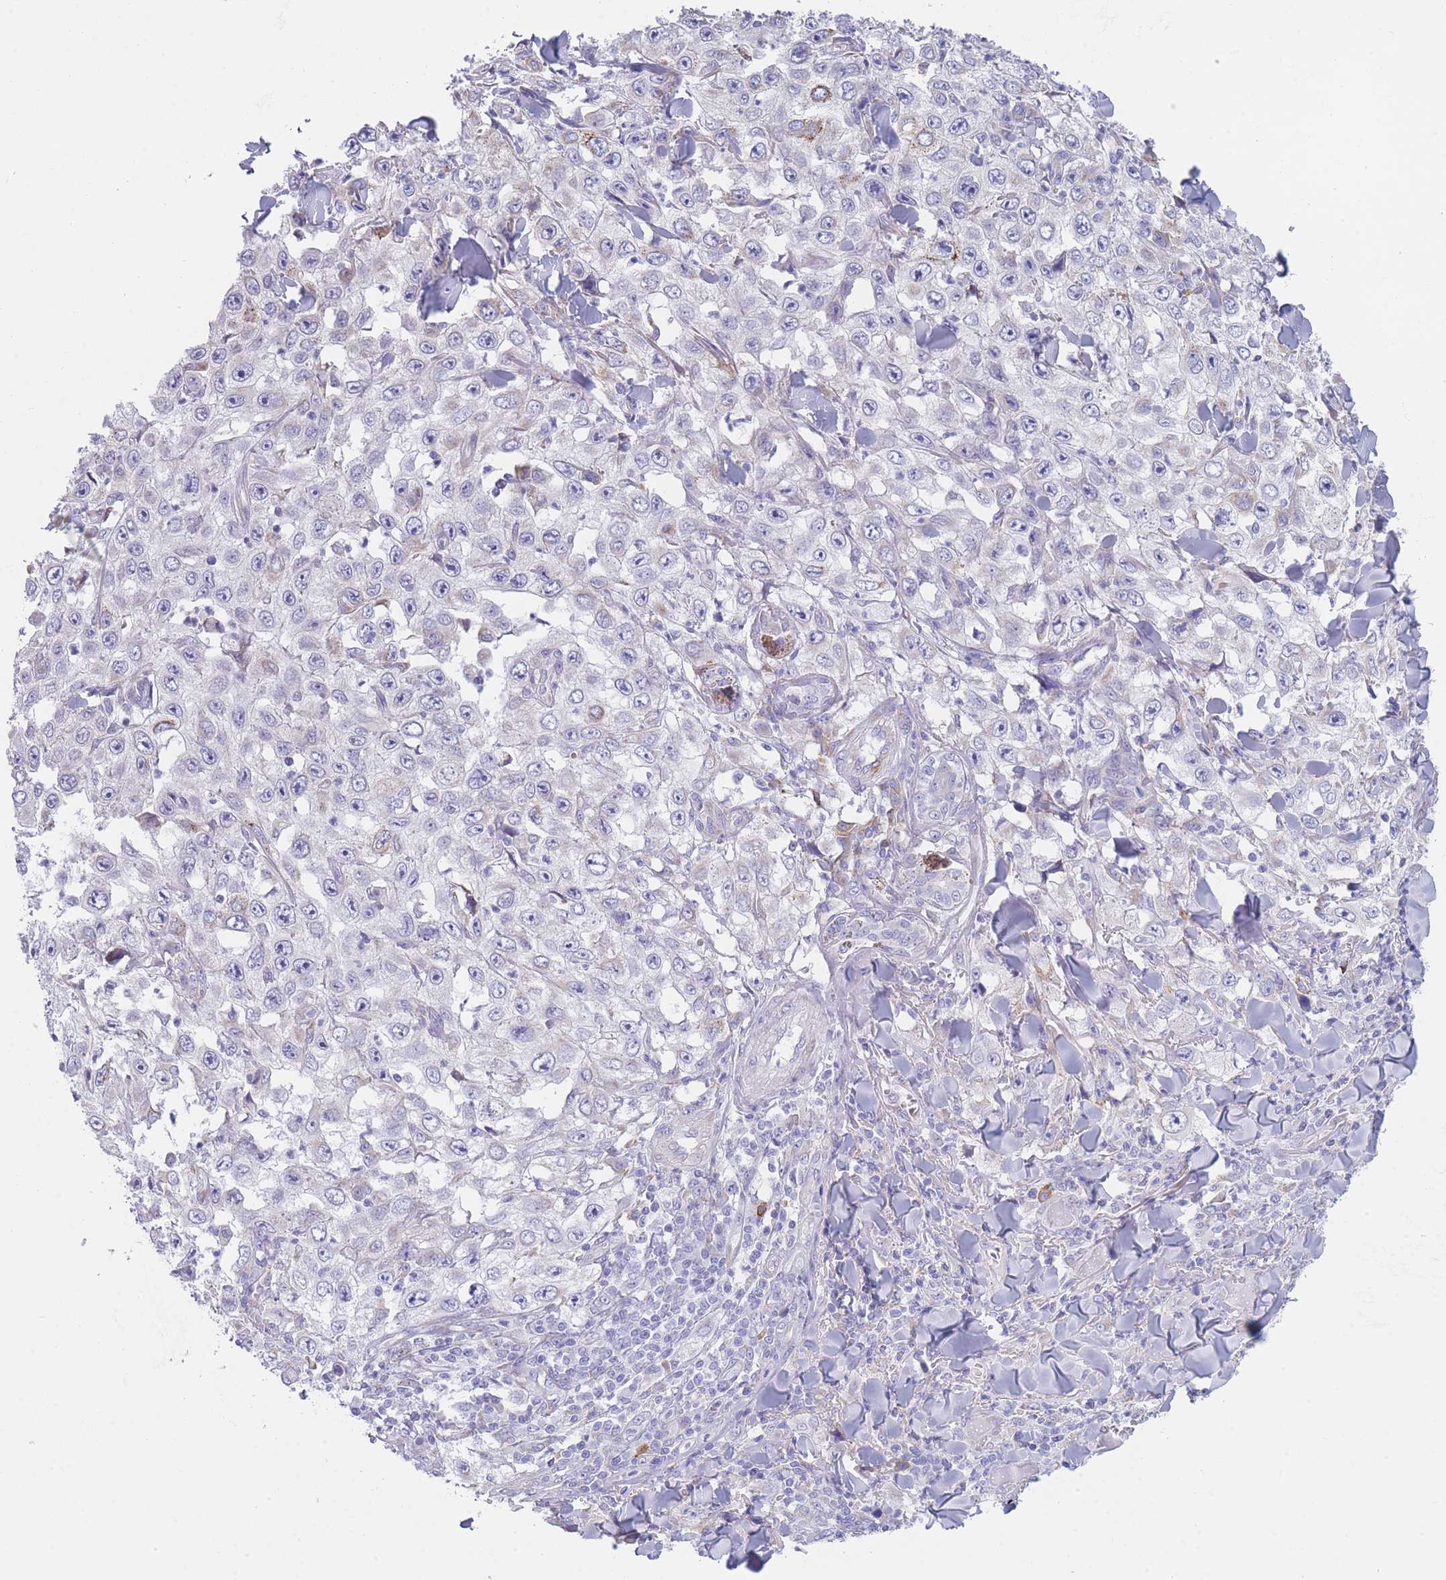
{"staining": {"intensity": "negative", "quantity": "none", "location": "none"}, "tissue": "skin cancer", "cell_type": "Tumor cells", "image_type": "cancer", "snomed": [{"axis": "morphology", "description": "Squamous cell carcinoma, NOS"}, {"axis": "topography", "description": "Skin"}], "caption": "There is no significant positivity in tumor cells of skin cancer (squamous cell carcinoma).", "gene": "XKR8", "patient": {"sex": "male", "age": 82}}